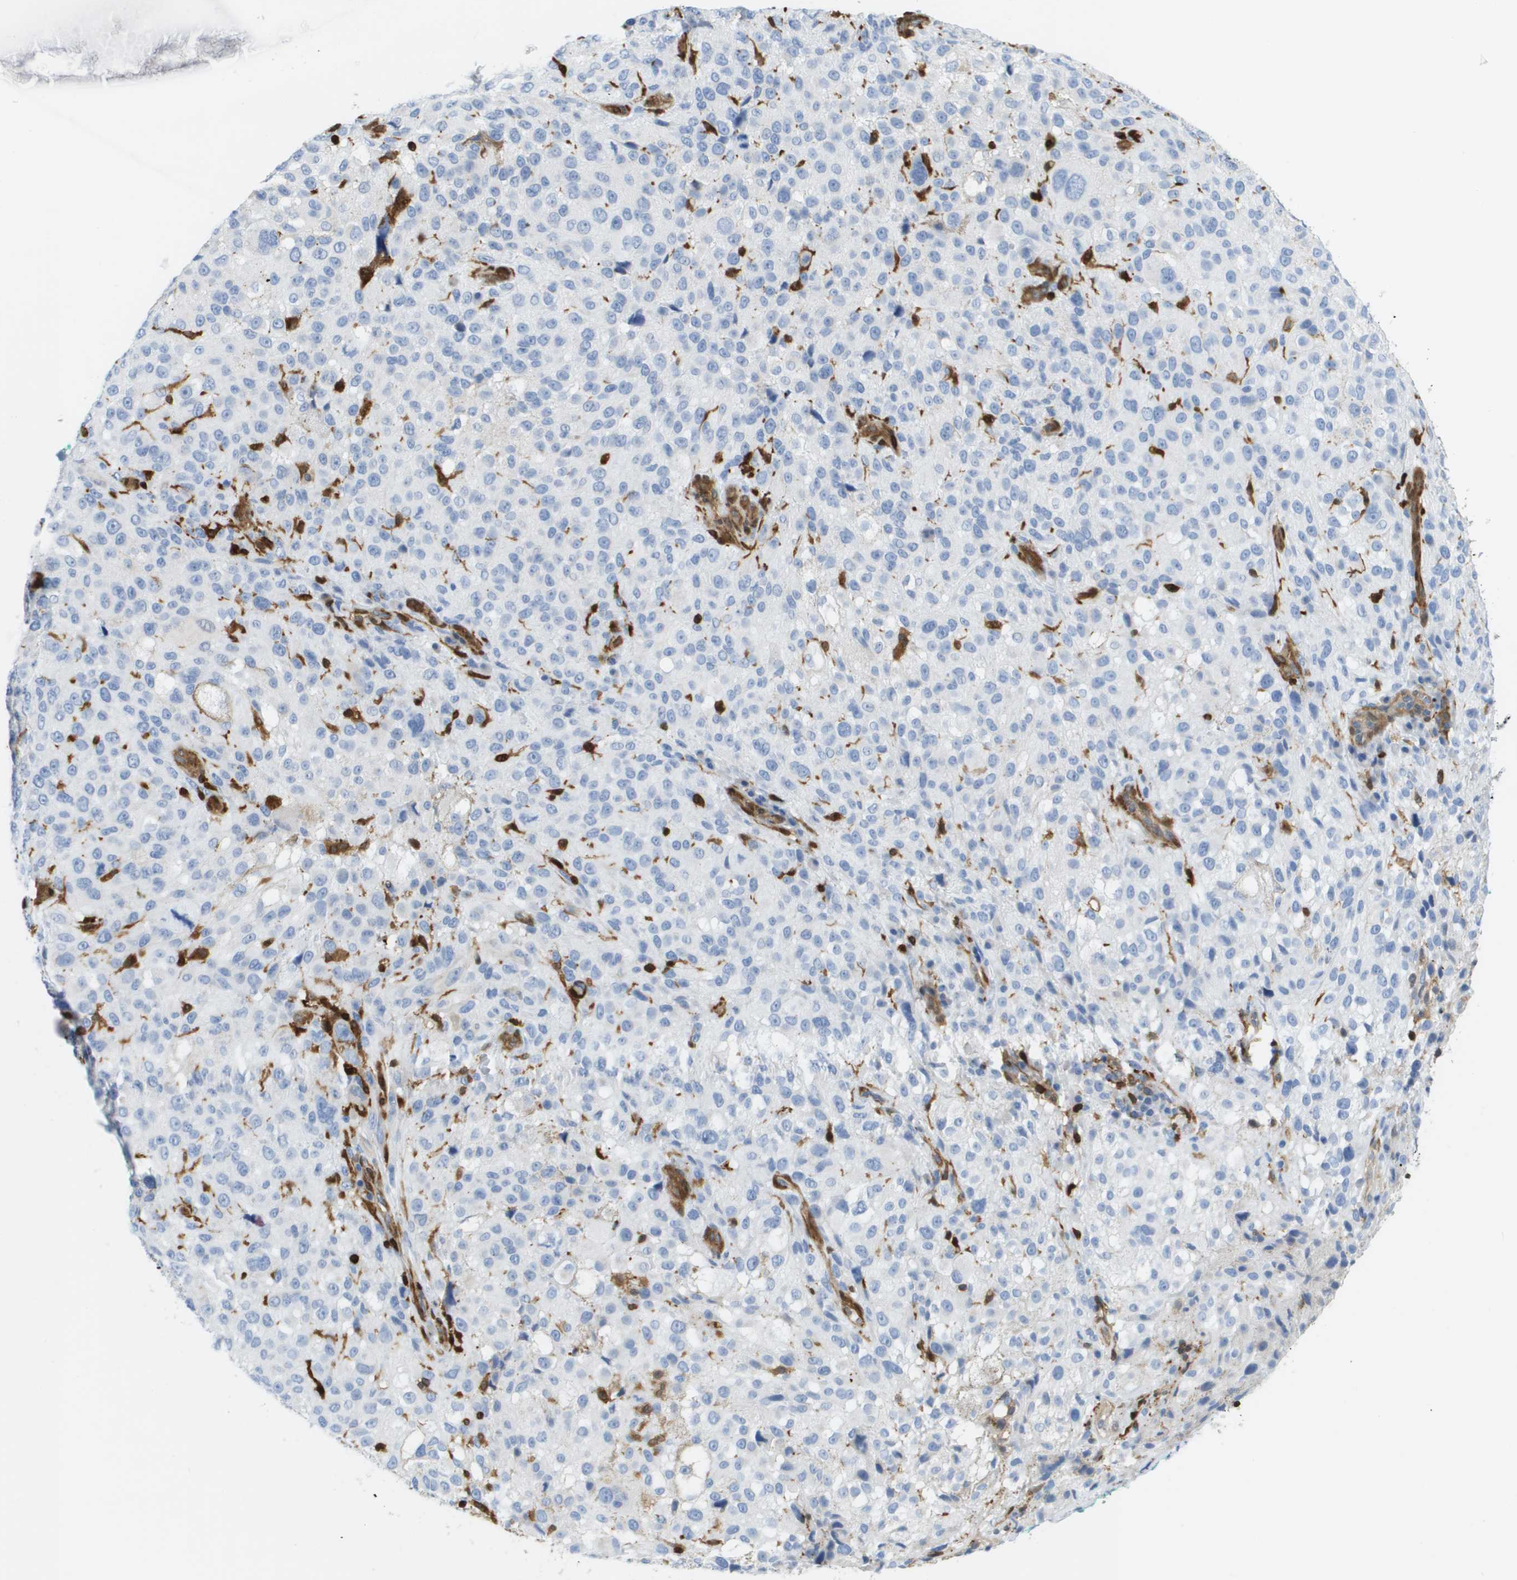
{"staining": {"intensity": "negative", "quantity": "none", "location": "none"}, "tissue": "melanoma", "cell_type": "Tumor cells", "image_type": "cancer", "snomed": [{"axis": "morphology", "description": "Necrosis, NOS"}, {"axis": "morphology", "description": "Malignant melanoma, NOS"}, {"axis": "topography", "description": "Skin"}], "caption": "Malignant melanoma stained for a protein using immunohistochemistry displays no positivity tumor cells.", "gene": "DOCK5", "patient": {"sex": "female", "age": 87}}